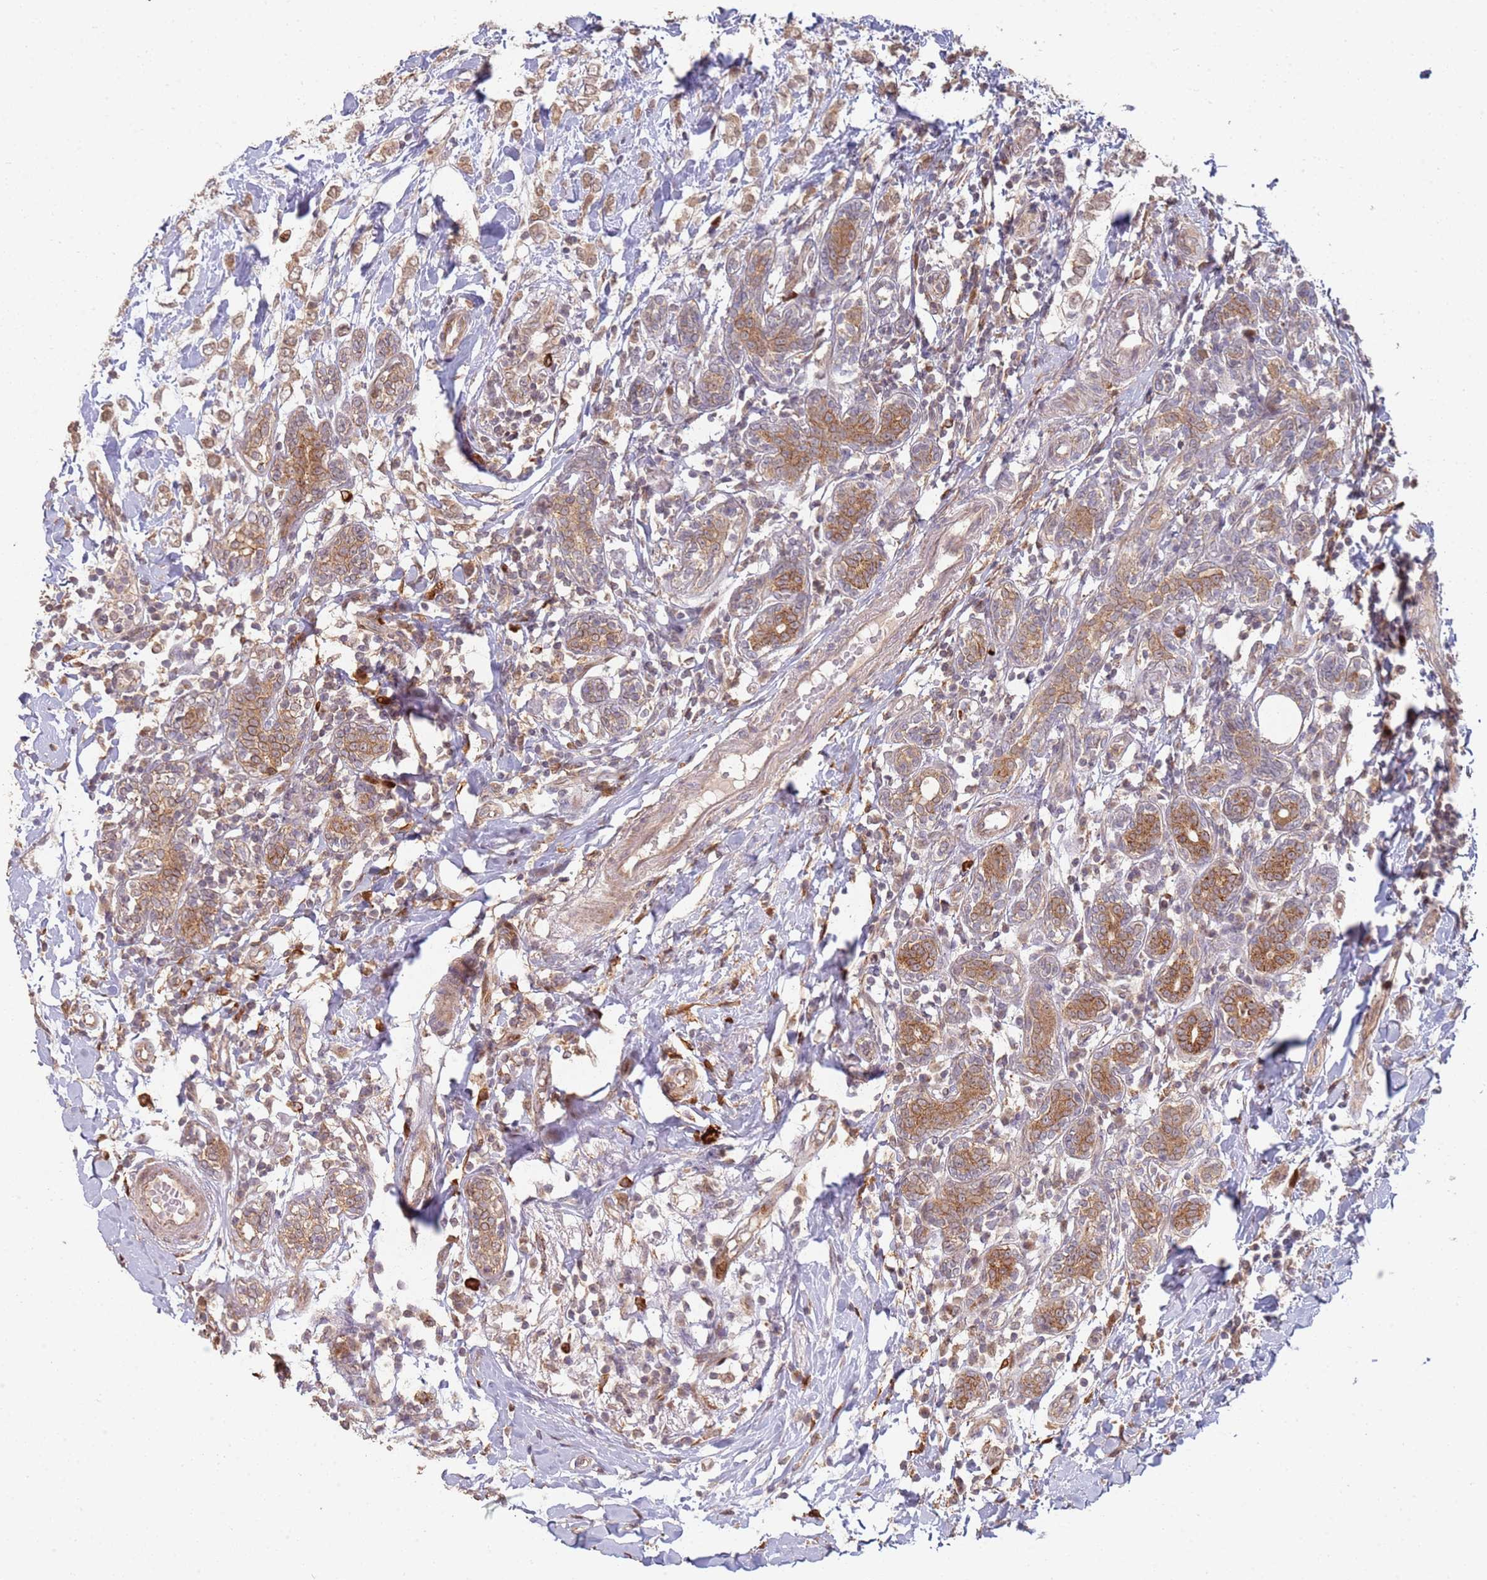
{"staining": {"intensity": "weak", "quantity": ">75%", "location": "cytoplasmic/membranous"}, "tissue": "breast cancer", "cell_type": "Tumor cells", "image_type": "cancer", "snomed": [{"axis": "morphology", "description": "Normal tissue, NOS"}, {"axis": "morphology", "description": "Lobular carcinoma"}, {"axis": "topography", "description": "Breast"}], "caption": "Breast cancer stained with DAB (3,3'-diaminobenzidine) immunohistochemistry demonstrates low levels of weak cytoplasmic/membranous positivity in about >75% of tumor cells.", "gene": "MPEG1", "patient": {"sex": "female", "age": 47}}